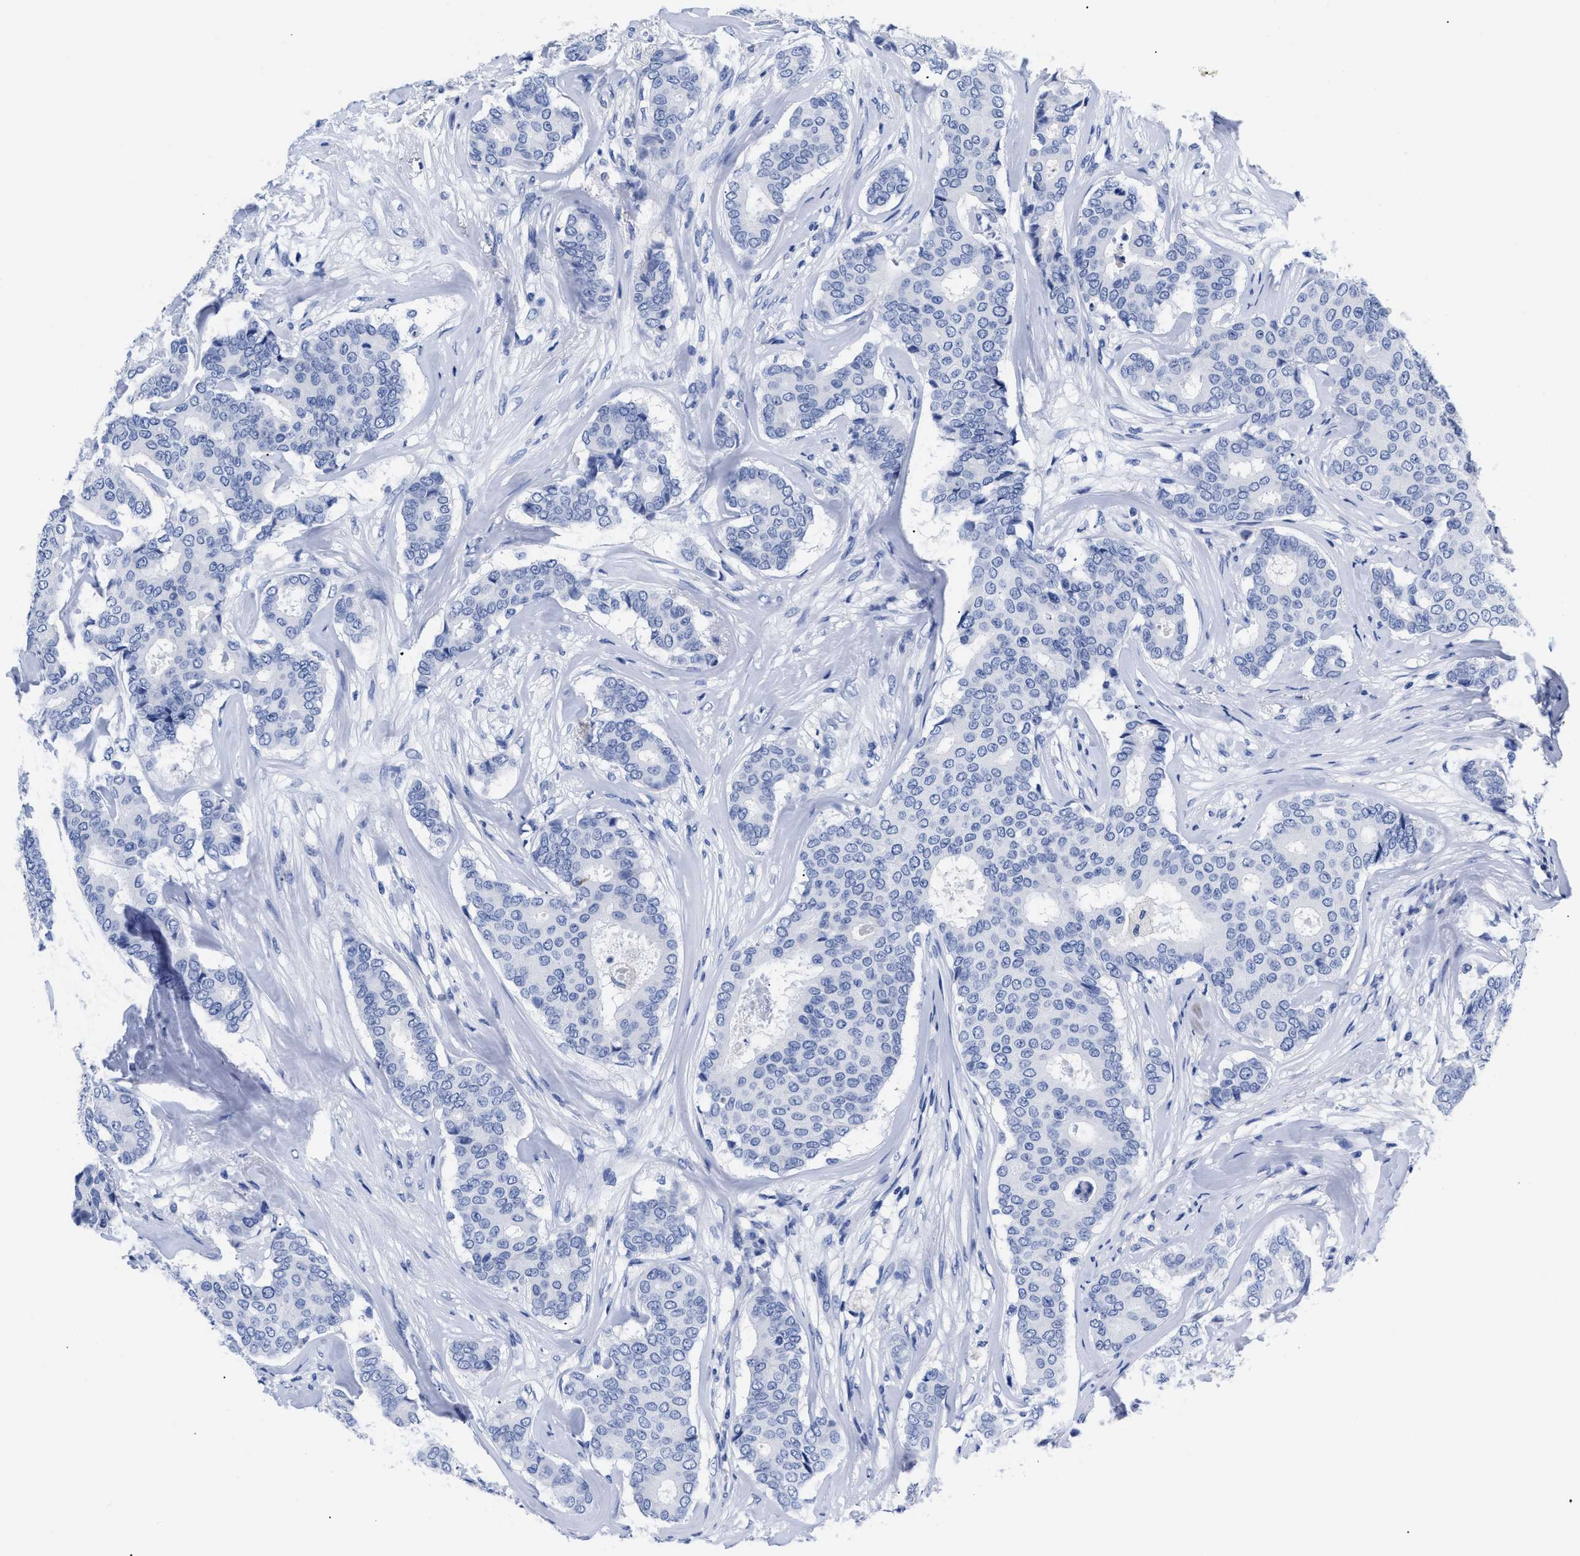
{"staining": {"intensity": "negative", "quantity": "none", "location": "none"}, "tissue": "breast cancer", "cell_type": "Tumor cells", "image_type": "cancer", "snomed": [{"axis": "morphology", "description": "Duct carcinoma"}, {"axis": "topography", "description": "Breast"}], "caption": "A micrograph of breast invasive ductal carcinoma stained for a protein shows no brown staining in tumor cells.", "gene": "TREML1", "patient": {"sex": "female", "age": 75}}